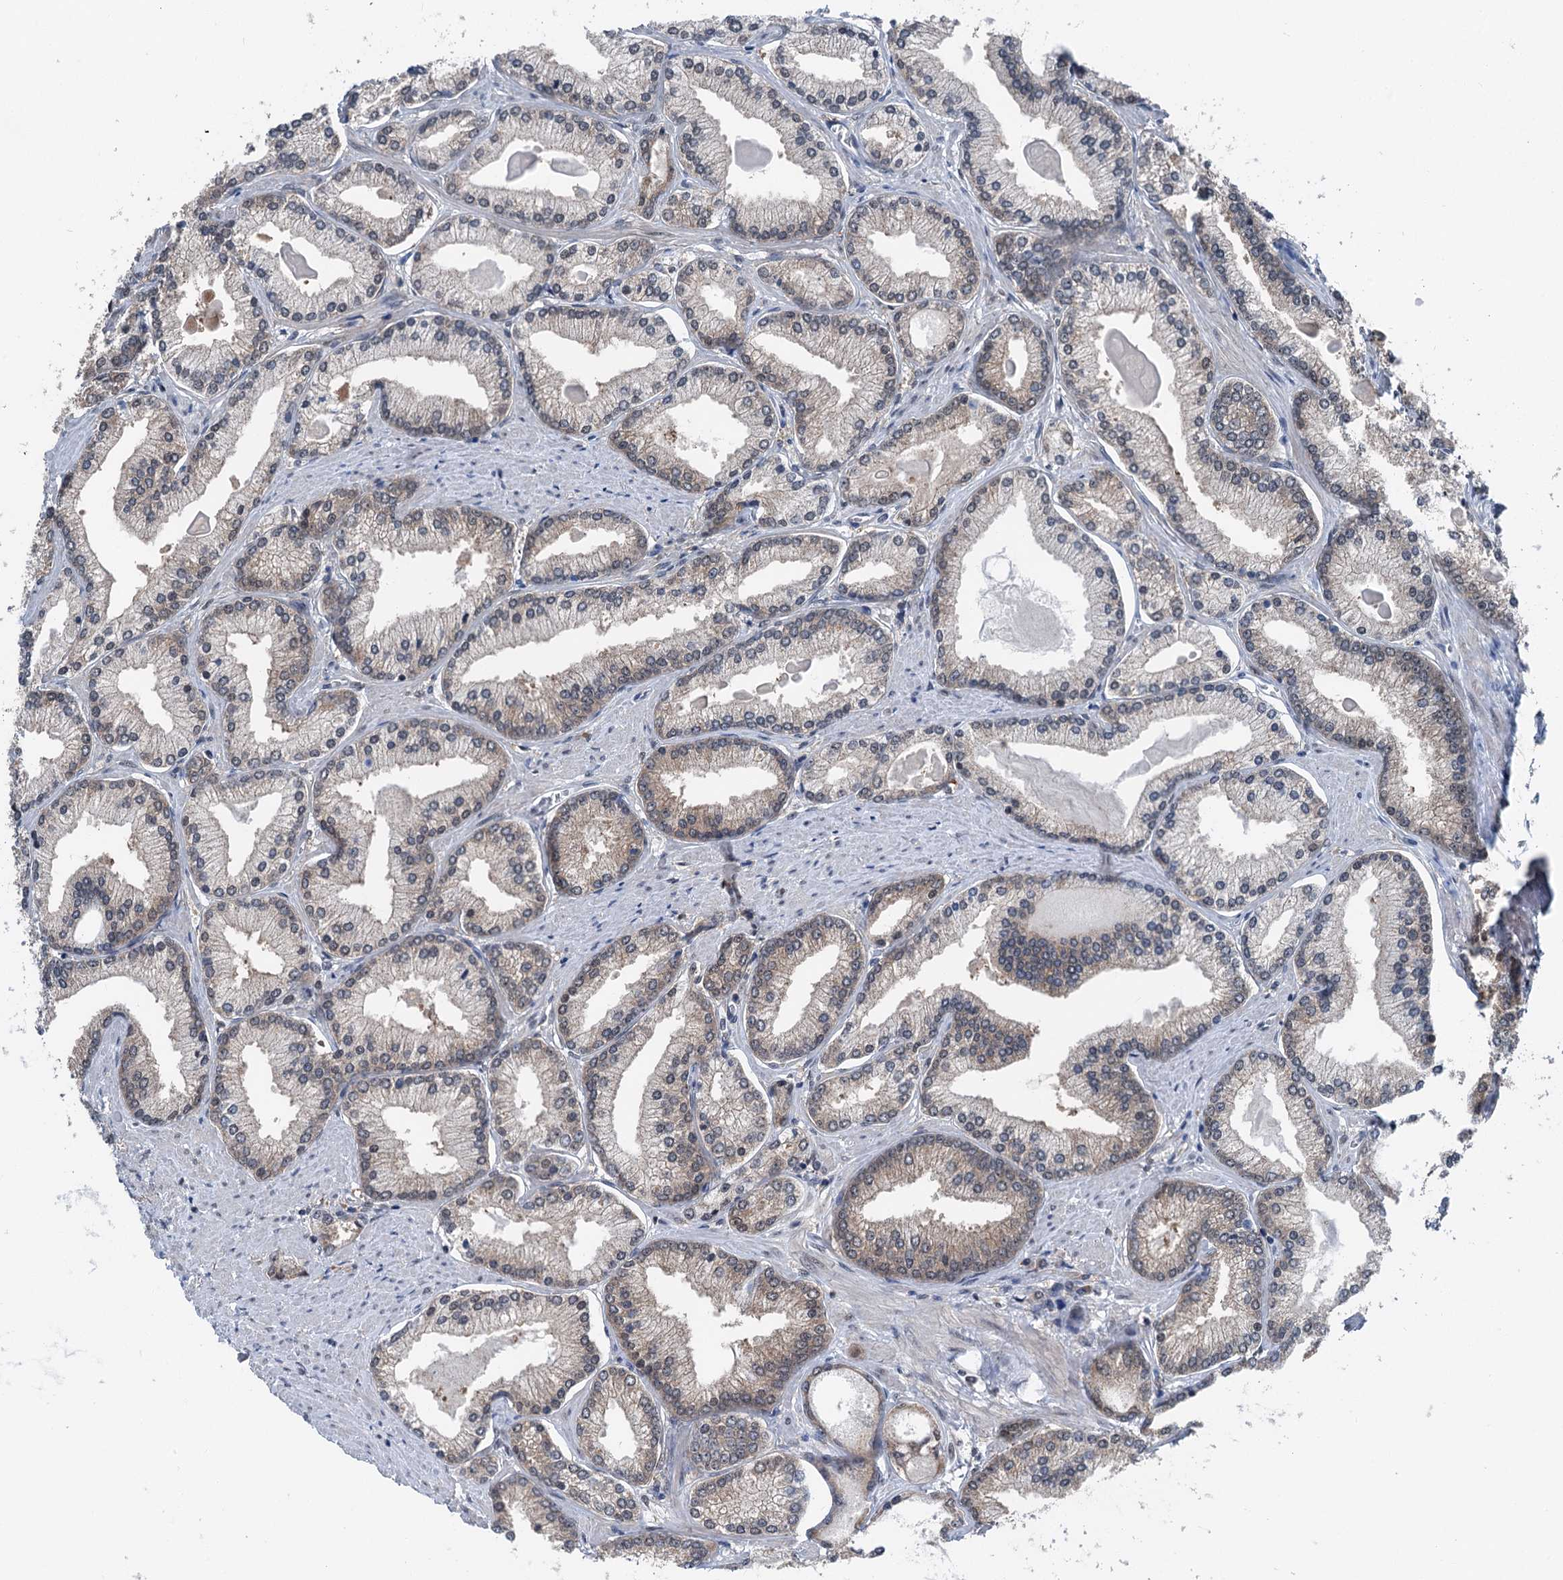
{"staining": {"intensity": "negative", "quantity": "none", "location": "none"}, "tissue": "prostate cancer", "cell_type": "Tumor cells", "image_type": "cancer", "snomed": [{"axis": "morphology", "description": "Adenocarcinoma, High grade"}, {"axis": "topography", "description": "Prostate"}], "caption": "This is an immunohistochemistry (IHC) photomicrograph of prostate high-grade adenocarcinoma. There is no staining in tumor cells.", "gene": "PSMD13", "patient": {"sex": "male", "age": 66}}